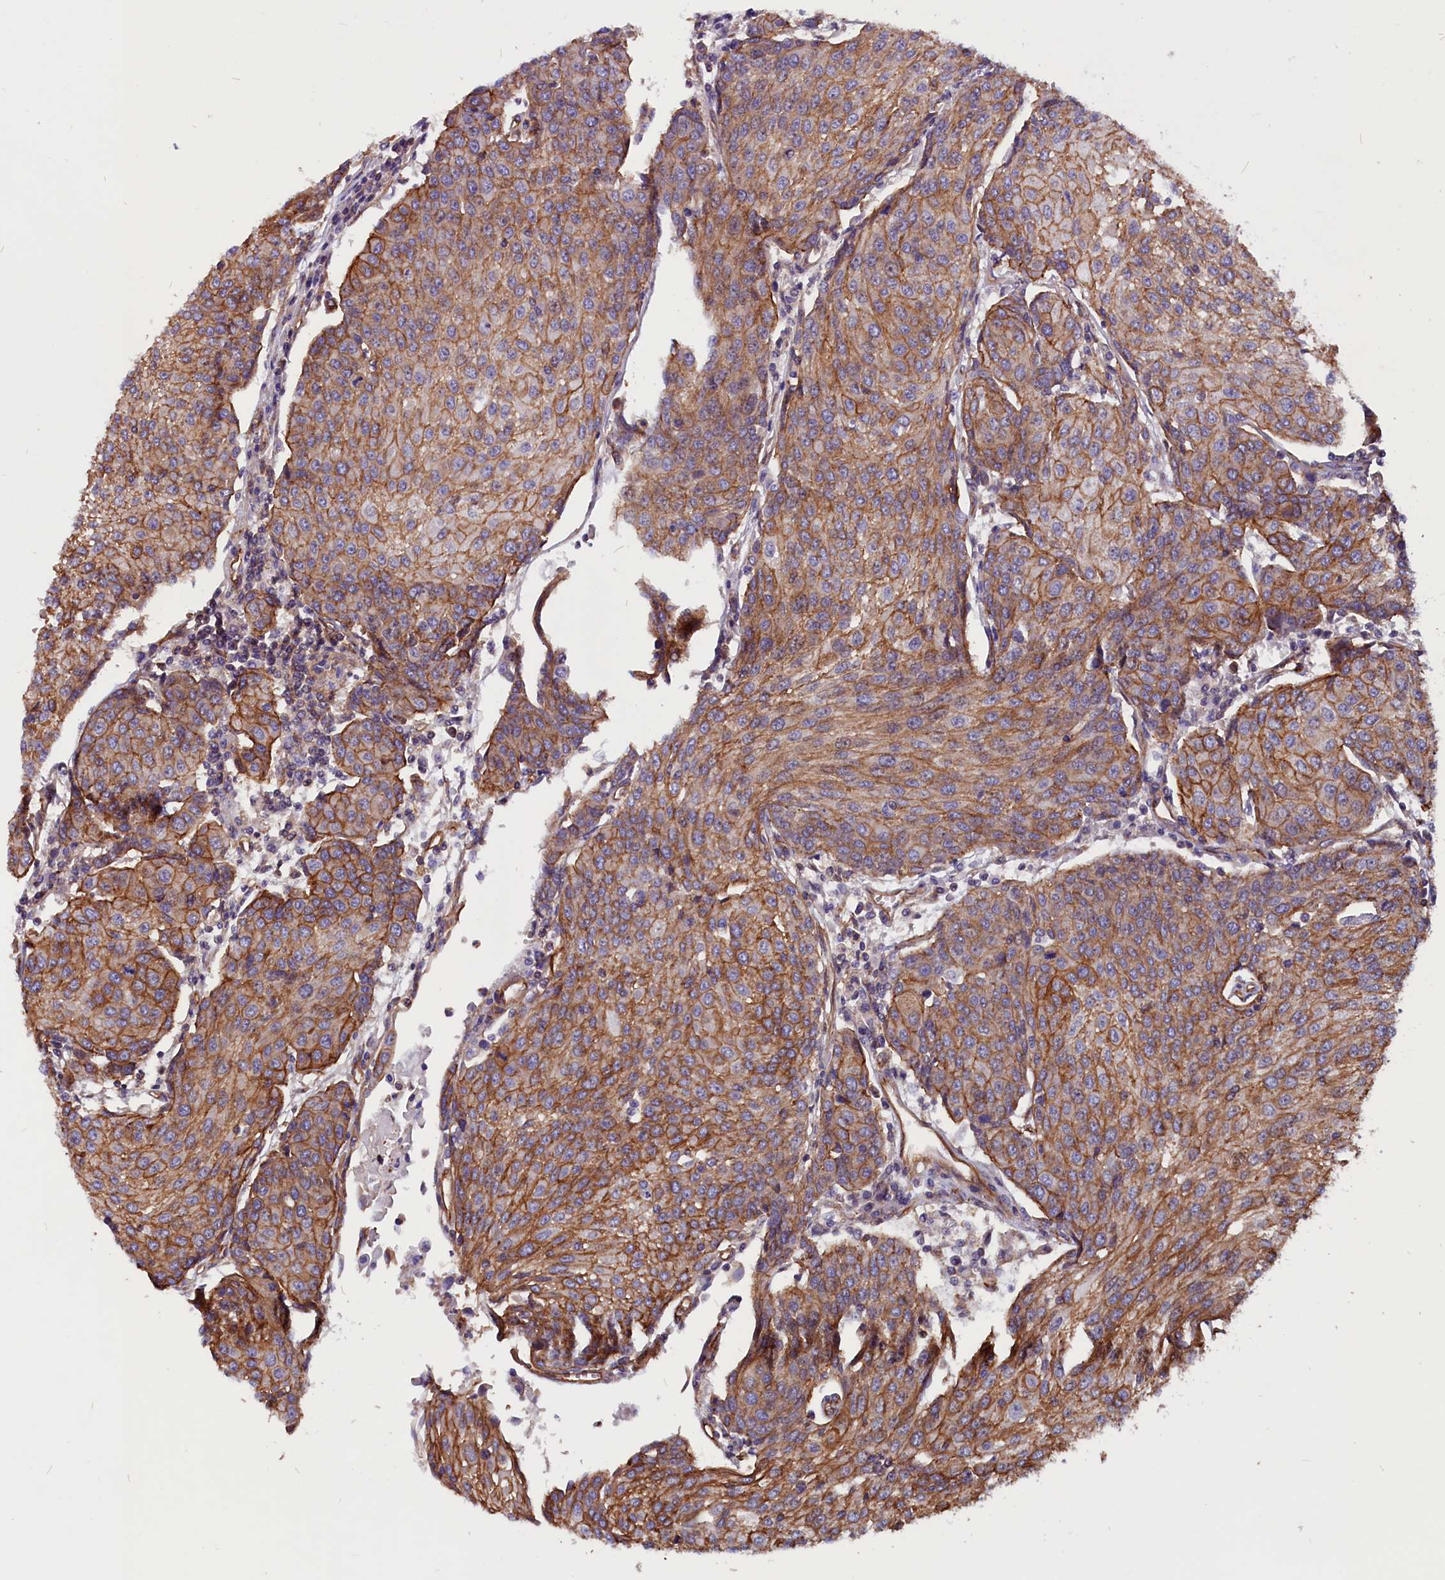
{"staining": {"intensity": "moderate", "quantity": ">75%", "location": "cytoplasmic/membranous"}, "tissue": "urothelial cancer", "cell_type": "Tumor cells", "image_type": "cancer", "snomed": [{"axis": "morphology", "description": "Urothelial carcinoma, High grade"}, {"axis": "topography", "description": "Urinary bladder"}], "caption": "A photomicrograph of human urothelial cancer stained for a protein reveals moderate cytoplasmic/membranous brown staining in tumor cells. The staining is performed using DAB brown chromogen to label protein expression. The nuclei are counter-stained blue using hematoxylin.", "gene": "ZNF749", "patient": {"sex": "female", "age": 85}}